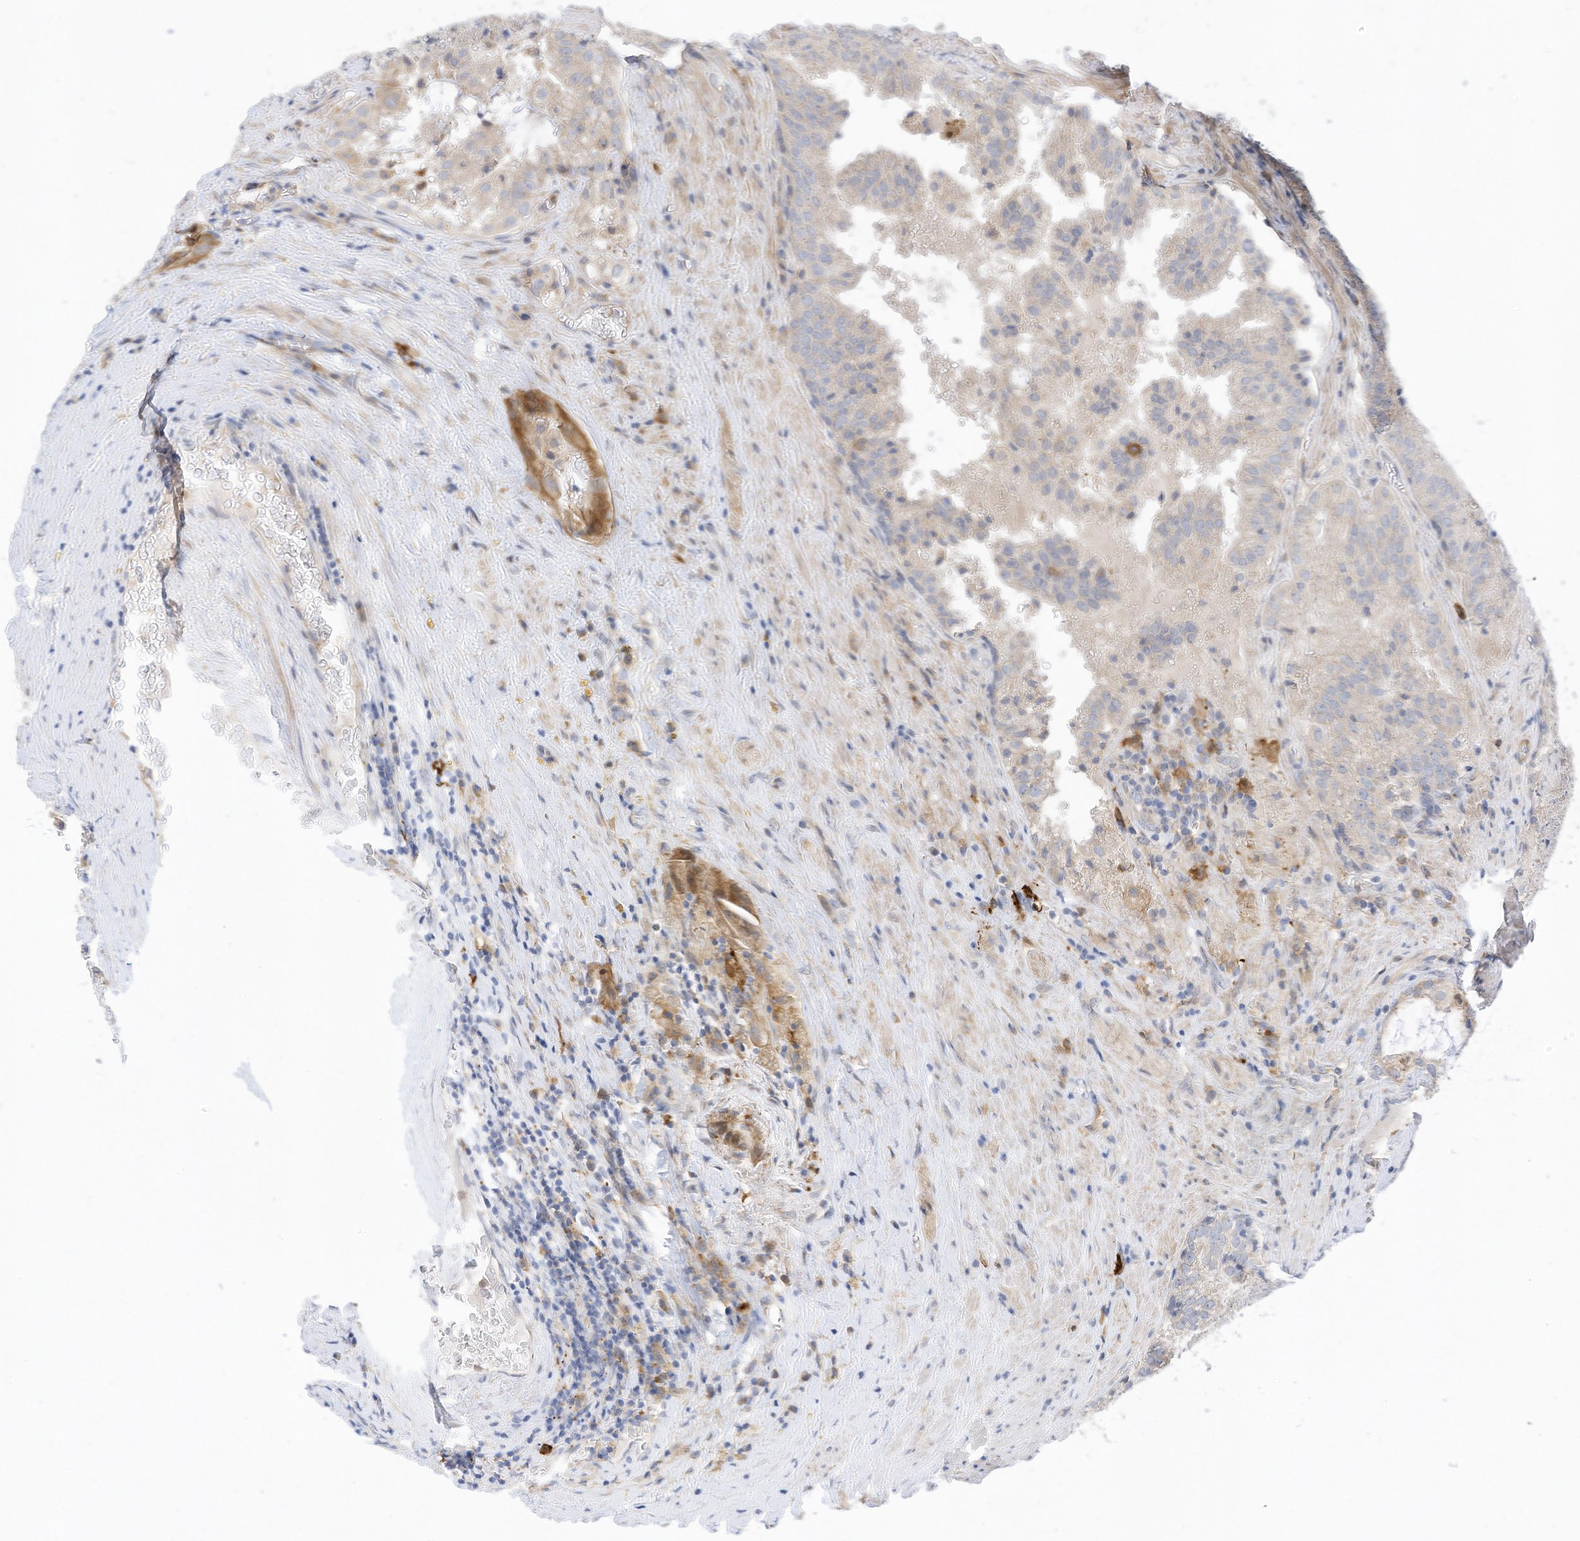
{"staining": {"intensity": "negative", "quantity": "none", "location": "none"}, "tissue": "prostate cancer", "cell_type": "Tumor cells", "image_type": "cancer", "snomed": [{"axis": "morphology", "description": "Adenocarcinoma, High grade"}, {"axis": "topography", "description": "Prostate"}], "caption": "Prostate cancer (high-grade adenocarcinoma) stained for a protein using immunohistochemistry exhibits no expression tumor cells.", "gene": "ATP13A1", "patient": {"sex": "male", "age": 68}}